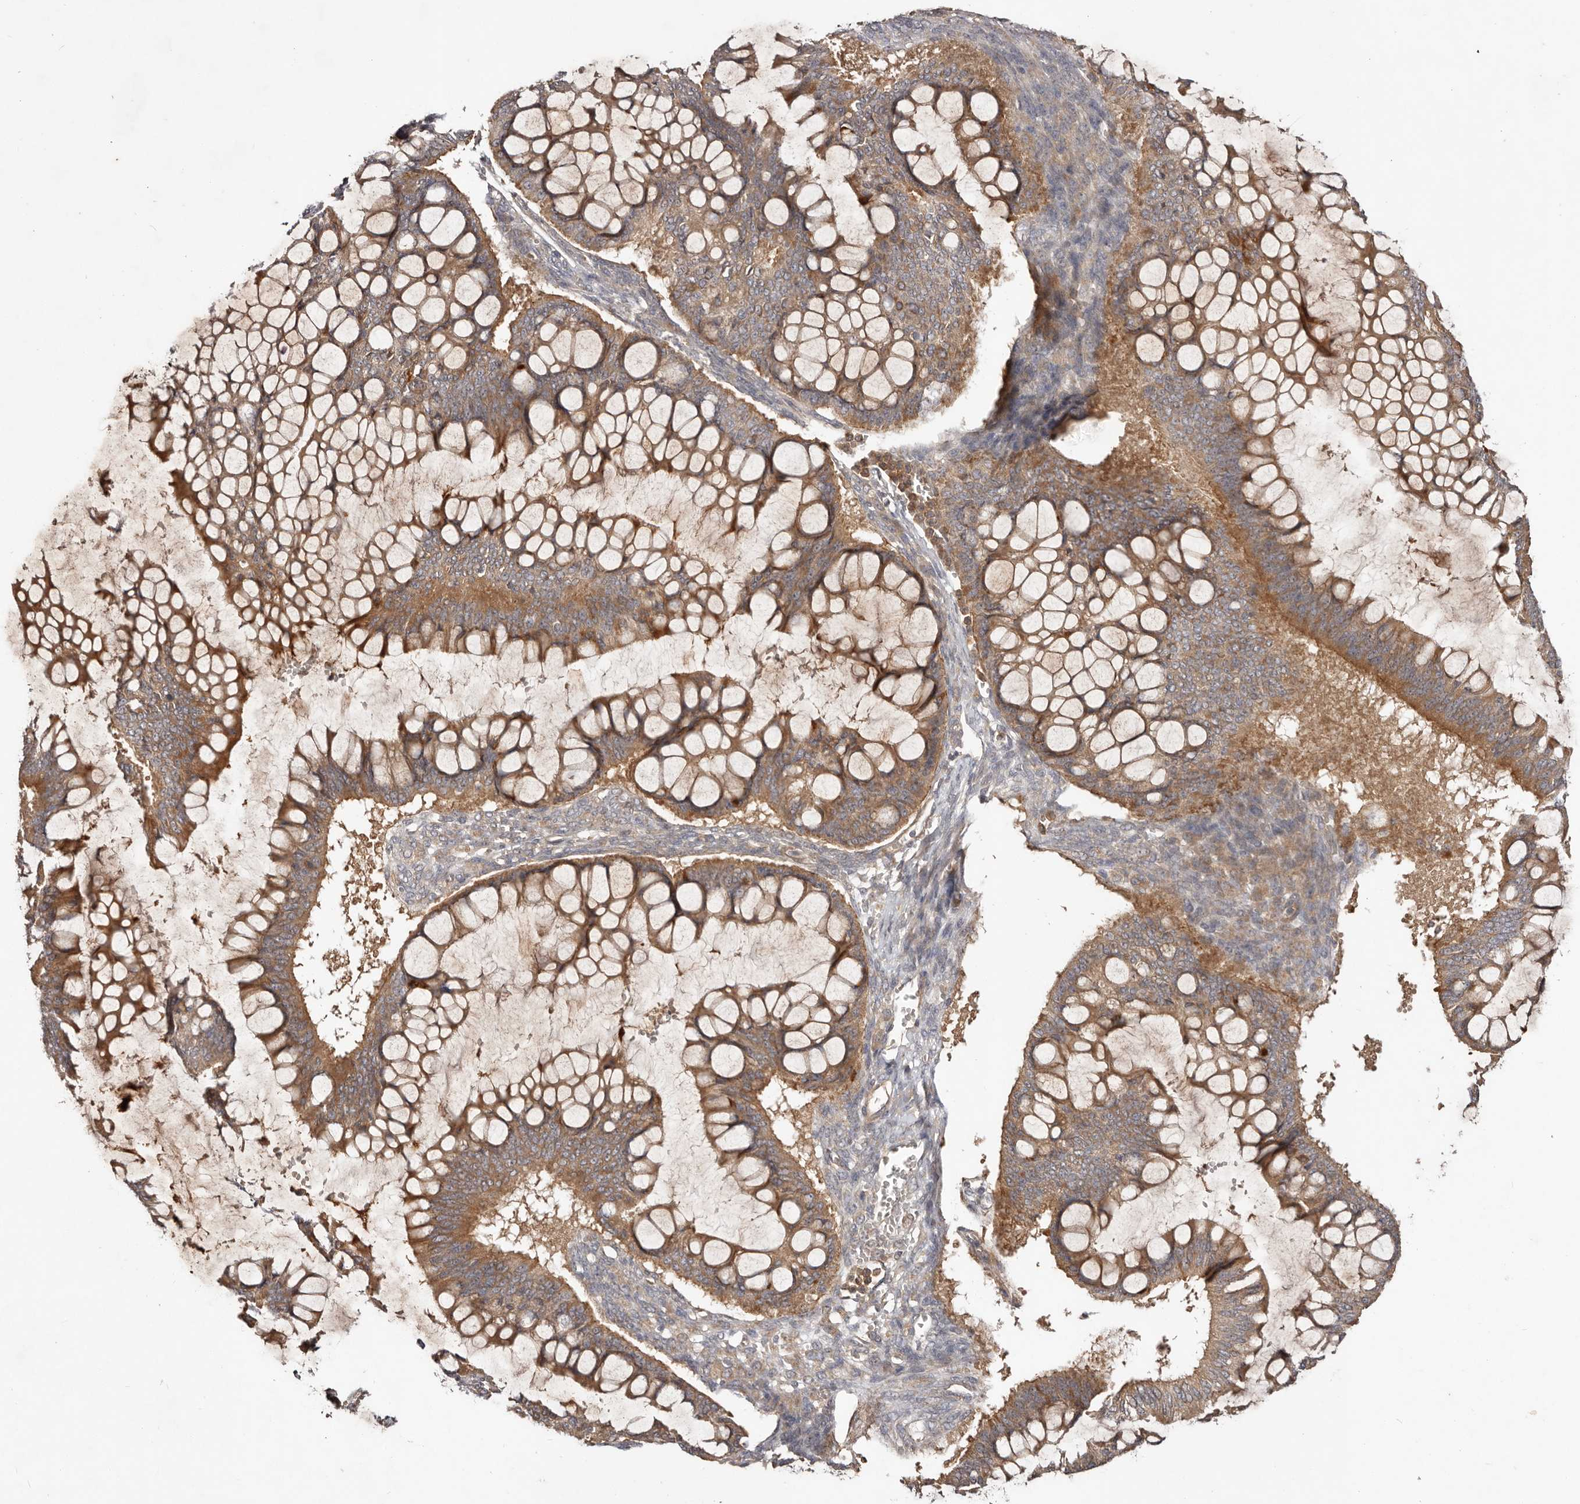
{"staining": {"intensity": "moderate", "quantity": ">75%", "location": "cytoplasmic/membranous"}, "tissue": "ovarian cancer", "cell_type": "Tumor cells", "image_type": "cancer", "snomed": [{"axis": "morphology", "description": "Cystadenocarcinoma, mucinous, NOS"}, {"axis": "topography", "description": "Ovary"}], "caption": "This is an image of IHC staining of ovarian cancer, which shows moderate expression in the cytoplasmic/membranous of tumor cells.", "gene": "PKIB", "patient": {"sex": "female", "age": 73}}